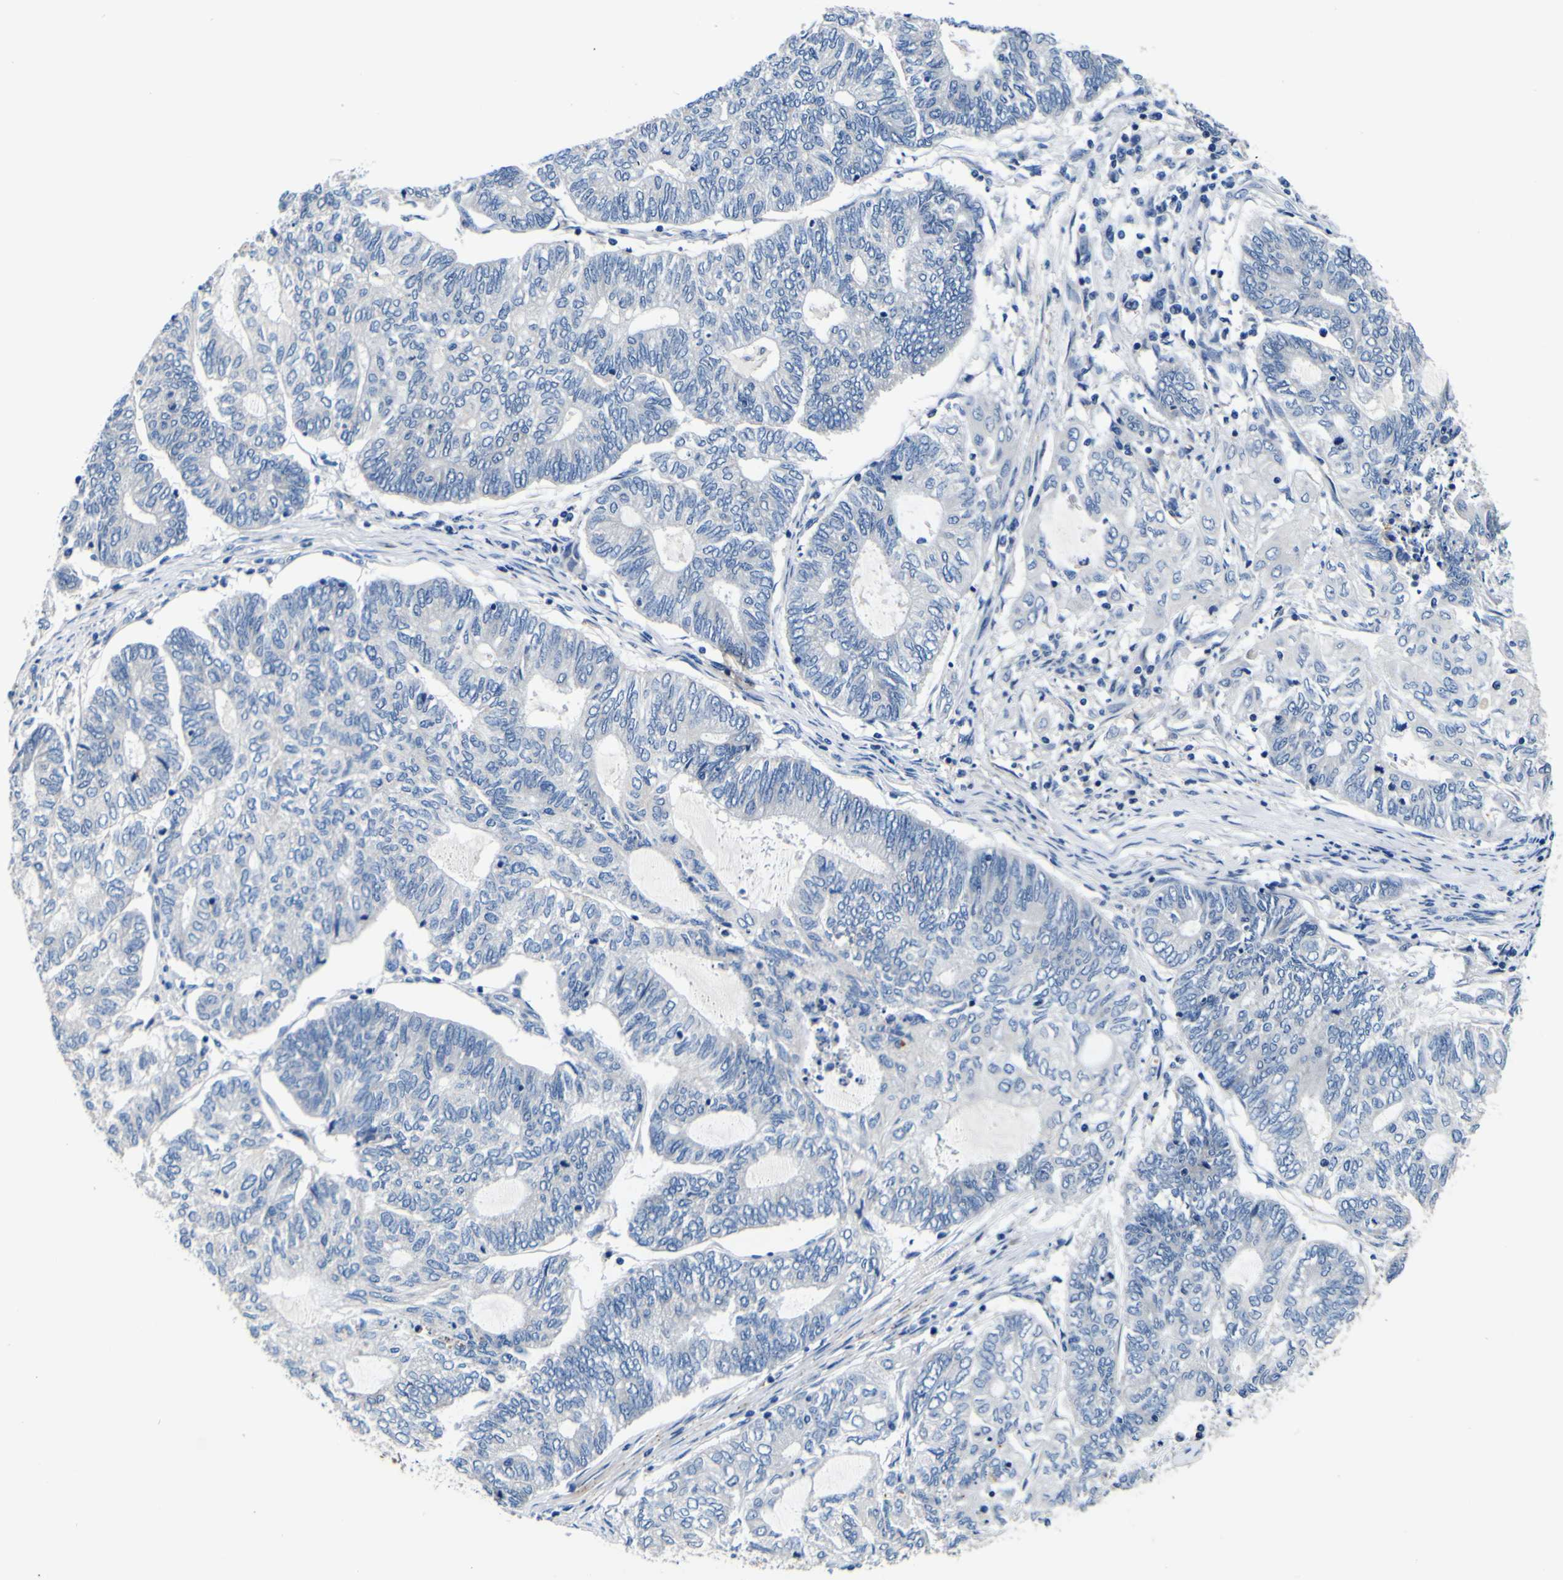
{"staining": {"intensity": "negative", "quantity": "none", "location": "none"}, "tissue": "endometrial cancer", "cell_type": "Tumor cells", "image_type": "cancer", "snomed": [{"axis": "morphology", "description": "Adenocarcinoma, NOS"}, {"axis": "topography", "description": "Uterus"}, {"axis": "topography", "description": "Endometrium"}], "caption": "Tumor cells are negative for brown protein staining in adenocarcinoma (endometrial). (DAB immunohistochemistry, high magnification).", "gene": "AGAP3", "patient": {"sex": "female", "age": 70}}